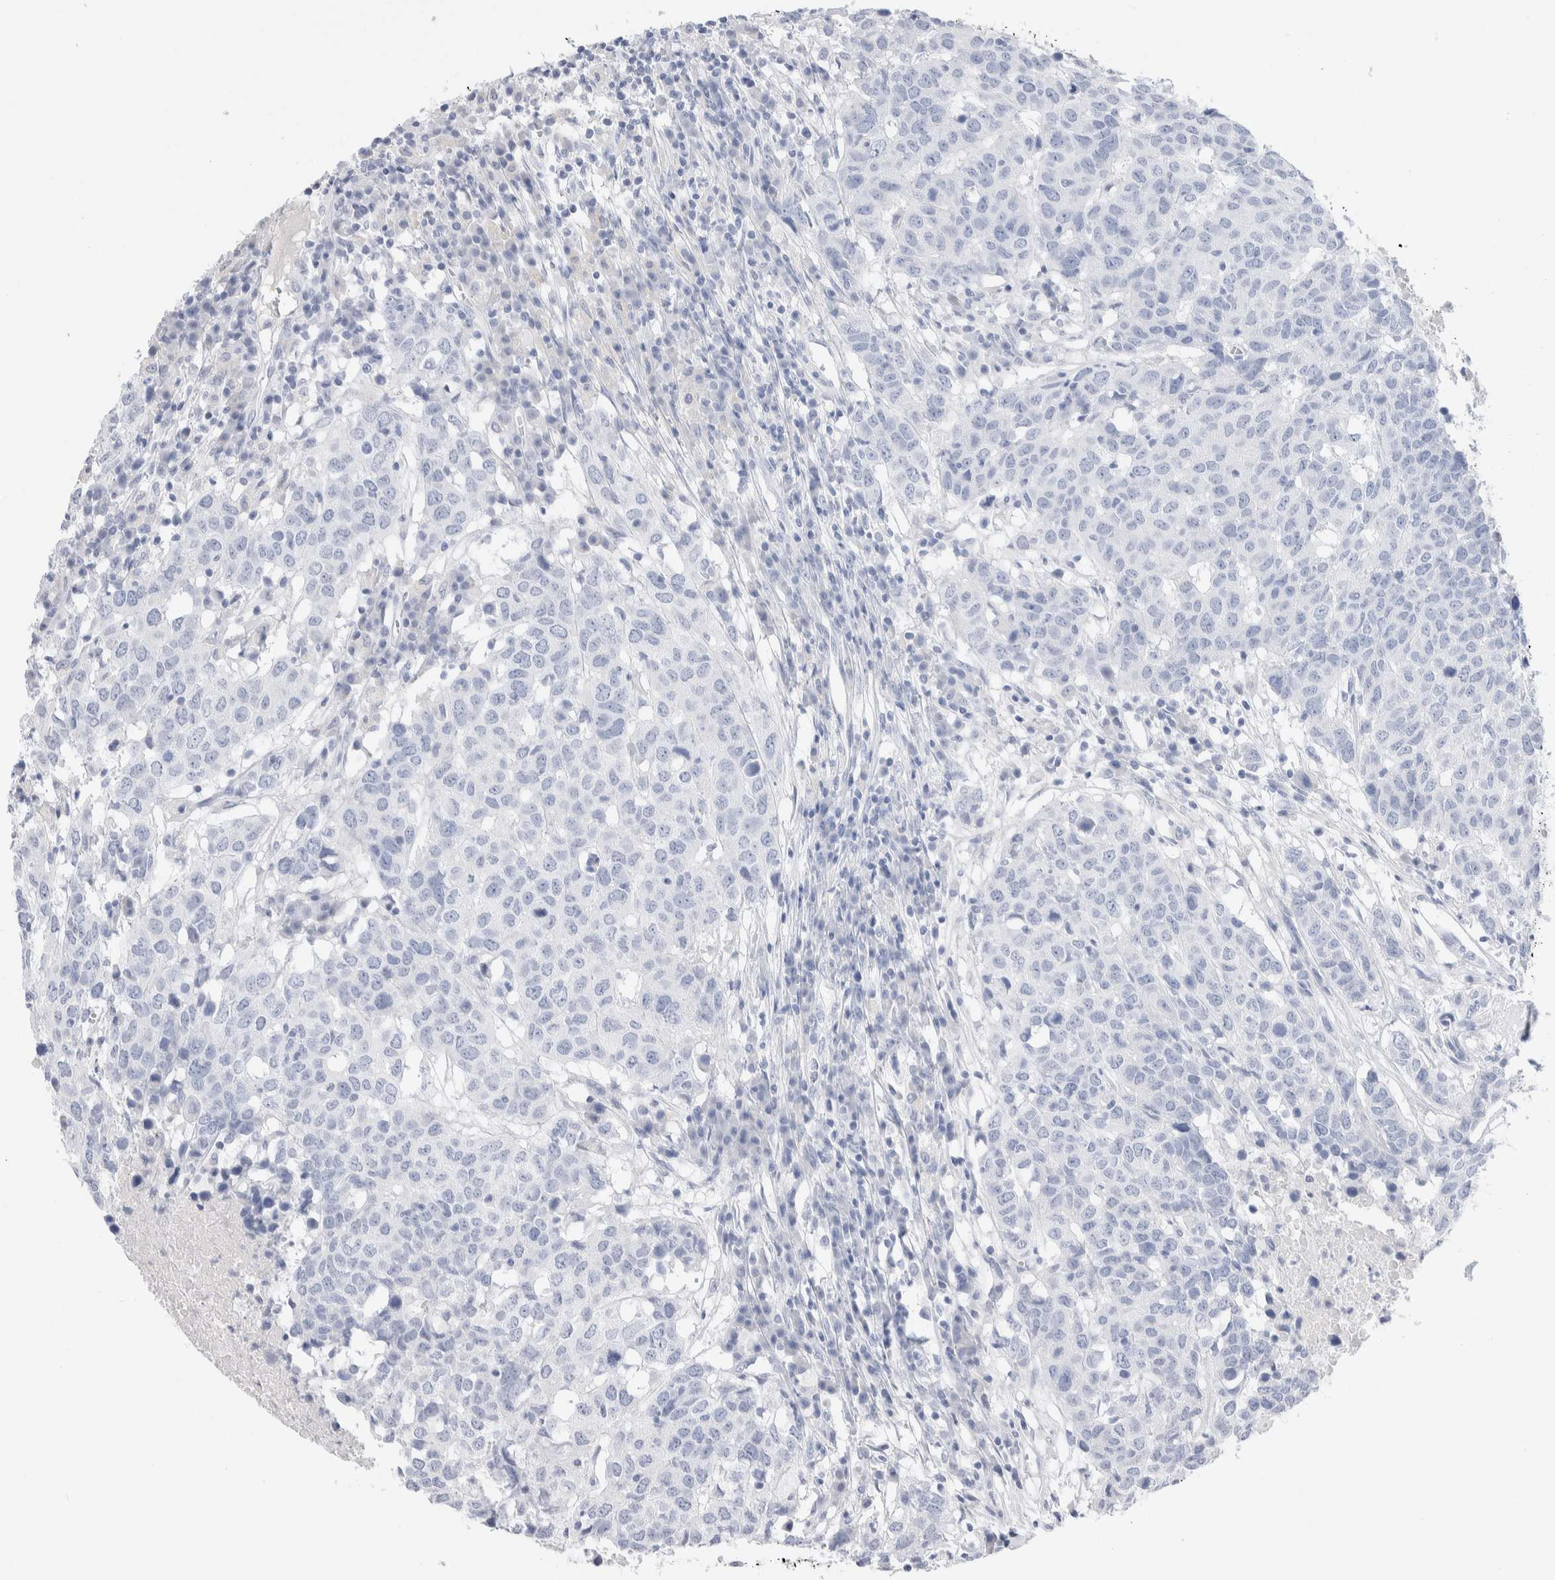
{"staining": {"intensity": "negative", "quantity": "none", "location": "none"}, "tissue": "head and neck cancer", "cell_type": "Tumor cells", "image_type": "cancer", "snomed": [{"axis": "morphology", "description": "Squamous cell carcinoma, NOS"}, {"axis": "topography", "description": "Head-Neck"}], "caption": "Tumor cells show no significant positivity in head and neck squamous cell carcinoma.", "gene": "GDA", "patient": {"sex": "male", "age": 66}}